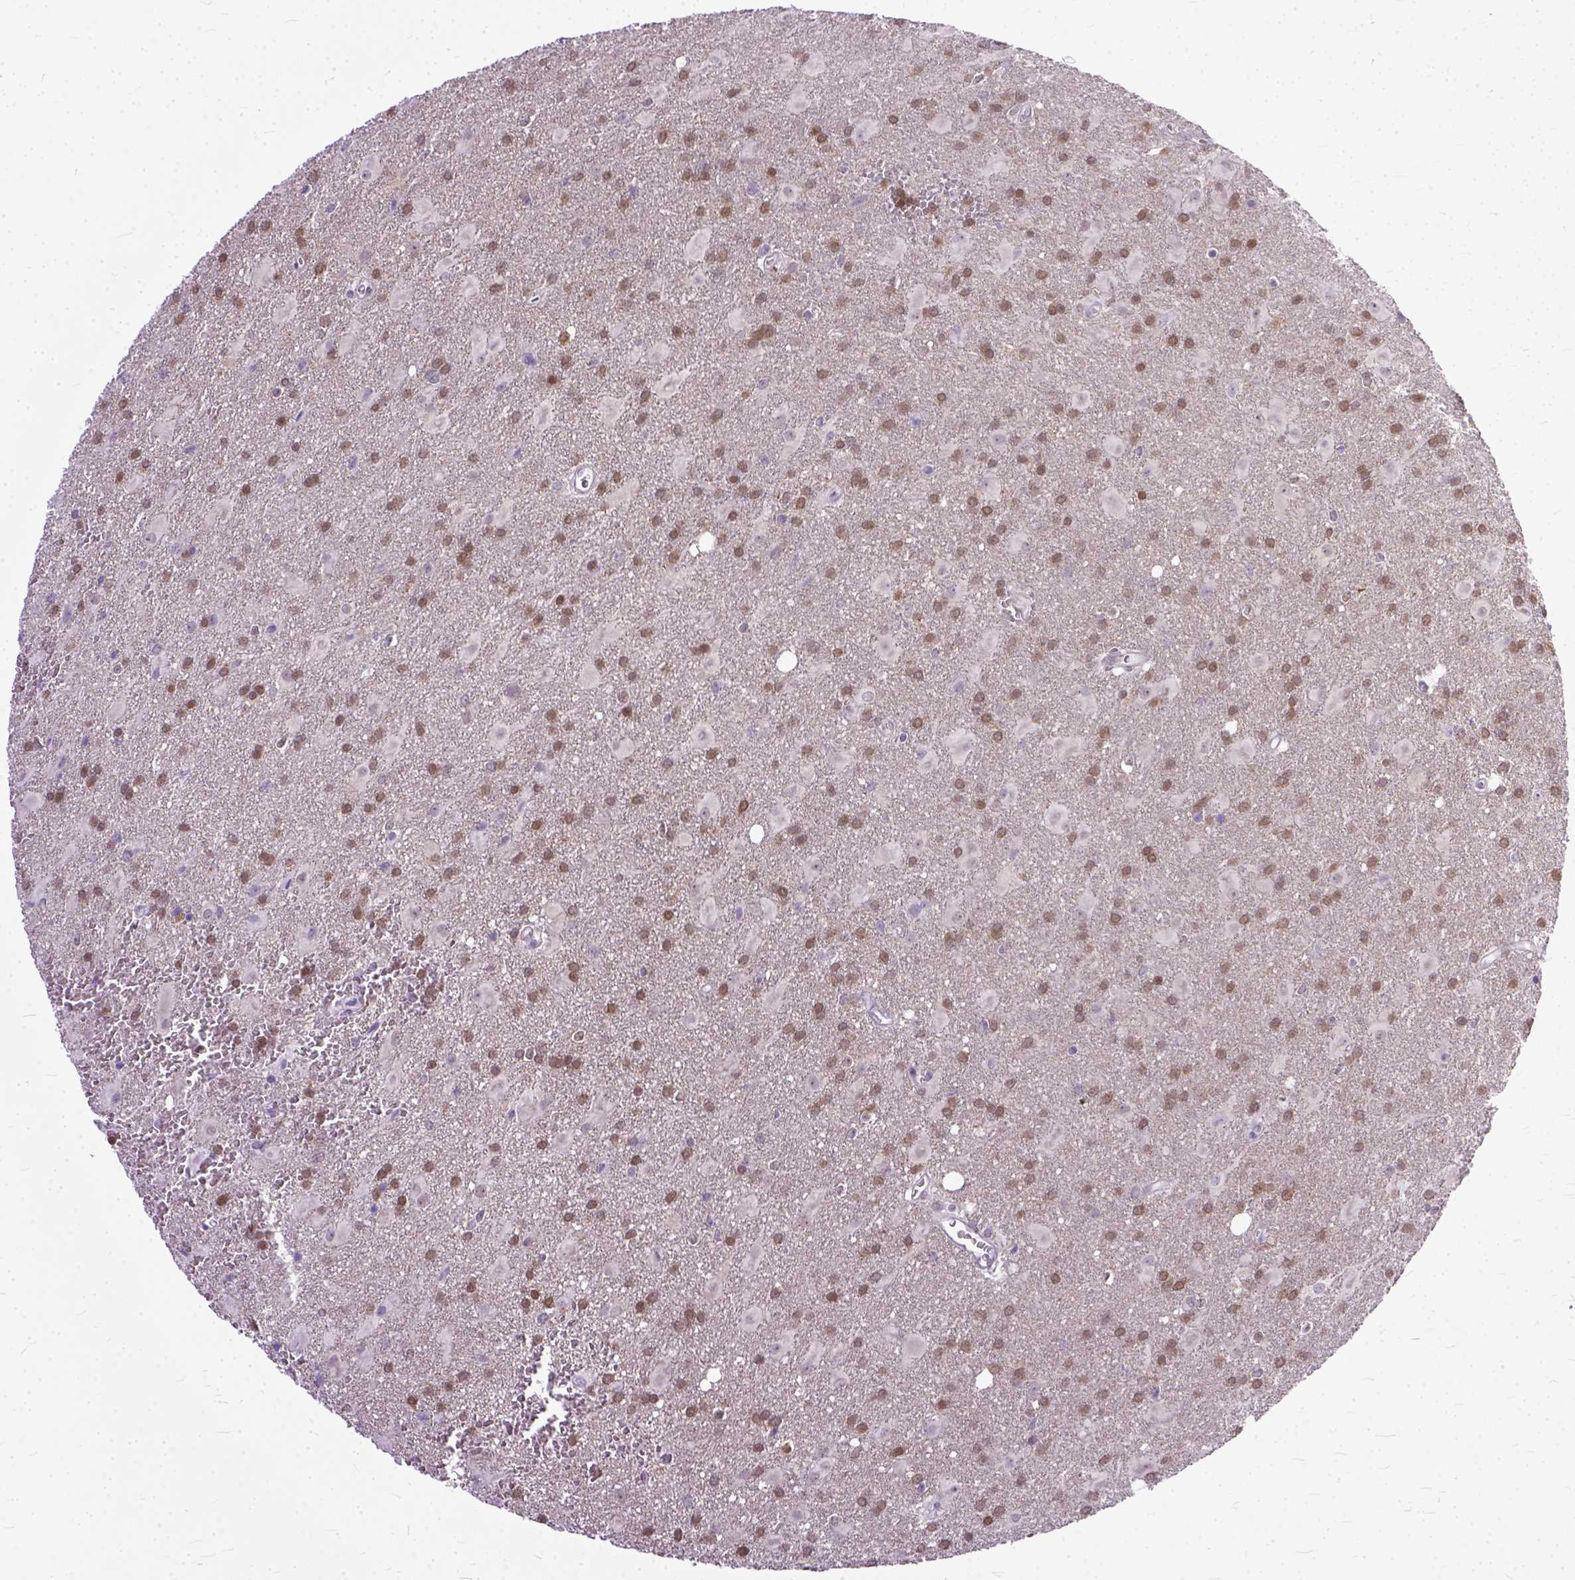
{"staining": {"intensity": "moderate", "quantity": ">75%", "location": "nuclear"}, "tissue": "glioma", "cell_type": "Tumor cells", "image_type": "cancer", "snomed": [{"axis": "morphology", "description": "Glioma, malignant, Low grade"}, {"axis": "topography", "description": "Brain"}], "caption": "DAB immunohistochemical staining of malignant glioma (low-grade) demonstrates moderate nuclear protein expression in approximately >75% of tumor cells. Ihc stains the protein in brown and the nuclei are stained blue.", "gene": "TCEAL7", "patient": {"sex": "male", "age": 58}}